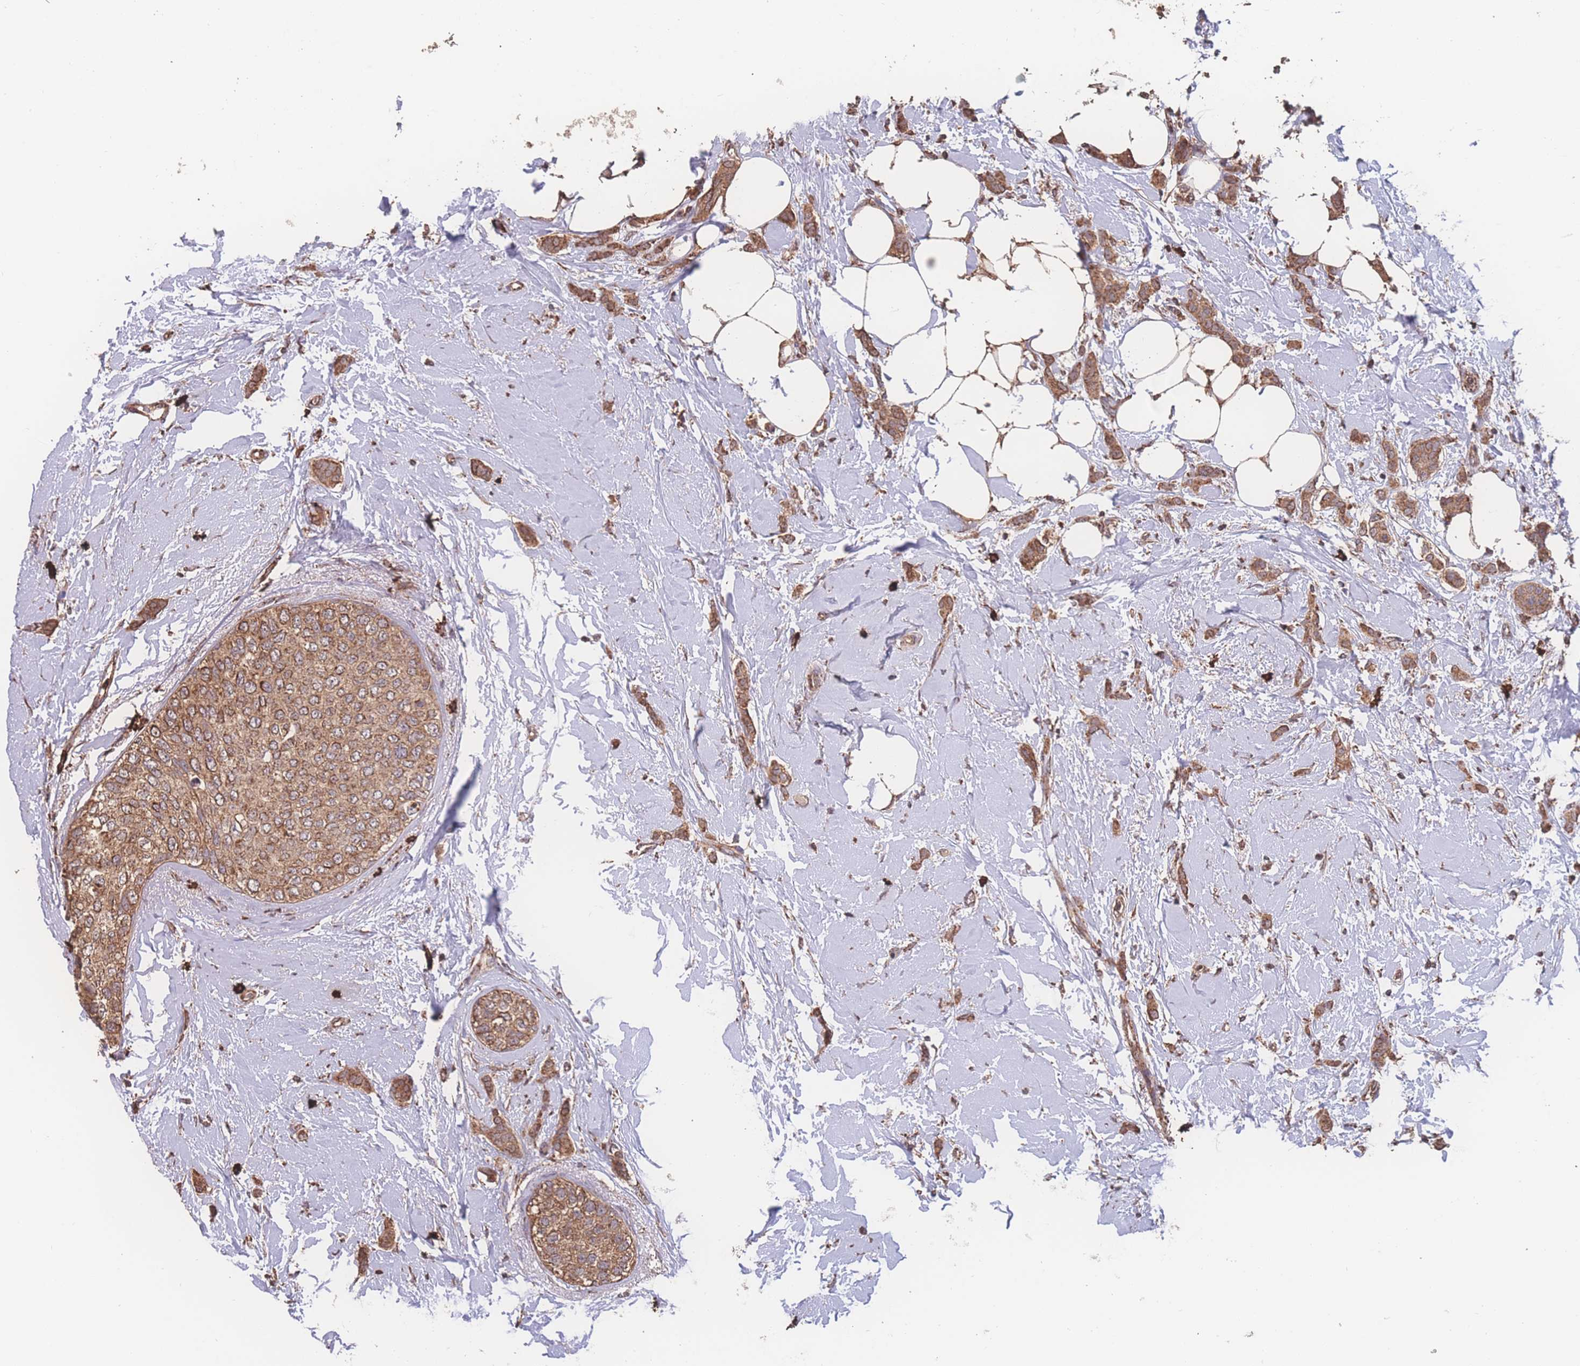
{"staining": {"intensity": "moderate", "quantity": ">75%", "location": "cytoplasmic/membranous"}, "tissue": "breast cancer", "cell_type": "Tumor cells", "image_type": "cancer", "snomed": [{"axis": "morphology", "description": "Duct carcinoma"}, {"axis": "topography", "description": "Breast"}], "caption": "This is an image of immunohistochemistry staining of breast intraductal carcinoma, which shows moderate expression in the cytoplasmic/membranous of tumor cells.", "gene": "SGSM3", "patient": {"sex": "female", "age": 72}}